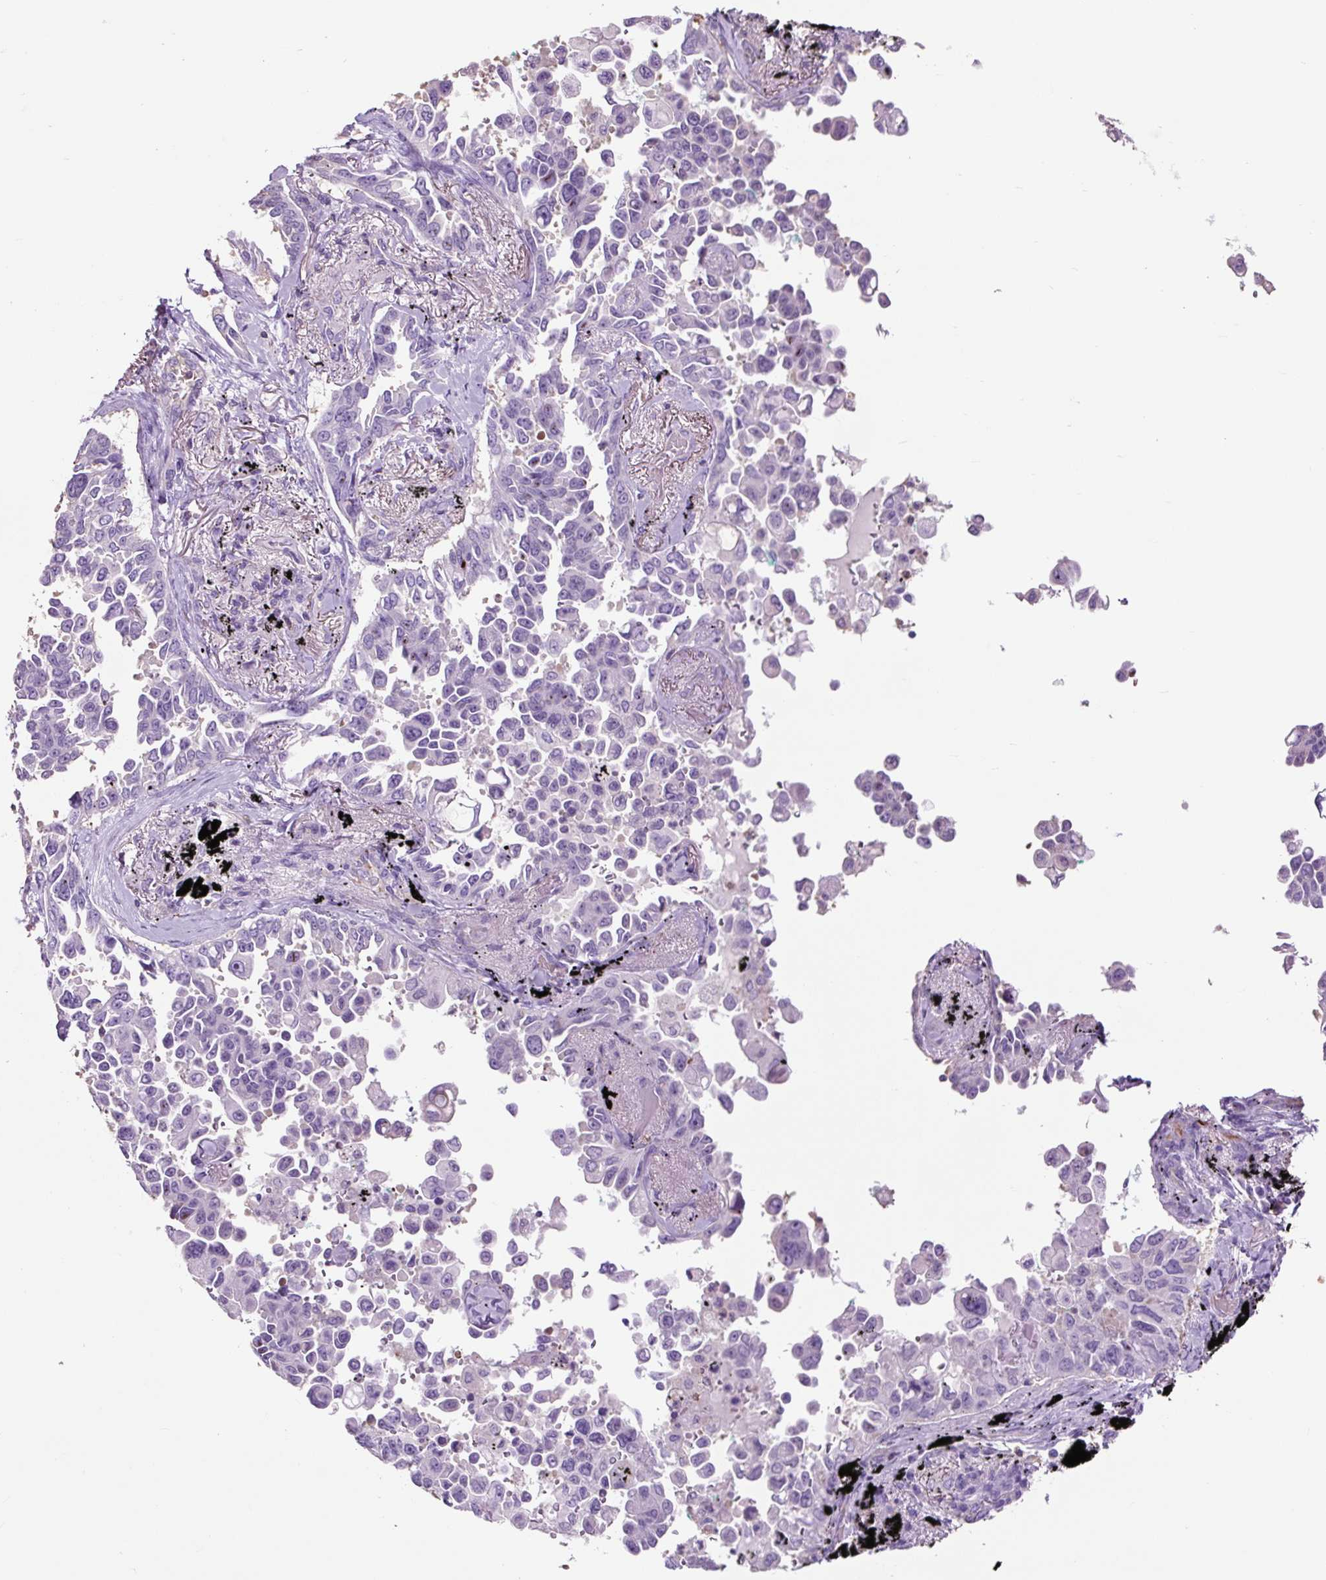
{"staining": {"intensity": "negative", "quantity": "none", "location": "none"}, "tissue": "lung cancer", "cell_type": "Tumor cells", "image_type": "cancer", "snomed": [{"axis": "morphology", "description": "Adenocarcinoma, NOS"}, {"axis": "topography", "description": "Lung"}], "caption": "Immunohistochemistry (IHC) histopathology image of human lung cancer (adenocarcinoma) stained for a protein (brown), which displays no positivity in tumor cells. (DAB IHC with hematoxylin counter stain).", "gene": "OR10A7", "patient": {"sex": "female", "age": 67}}